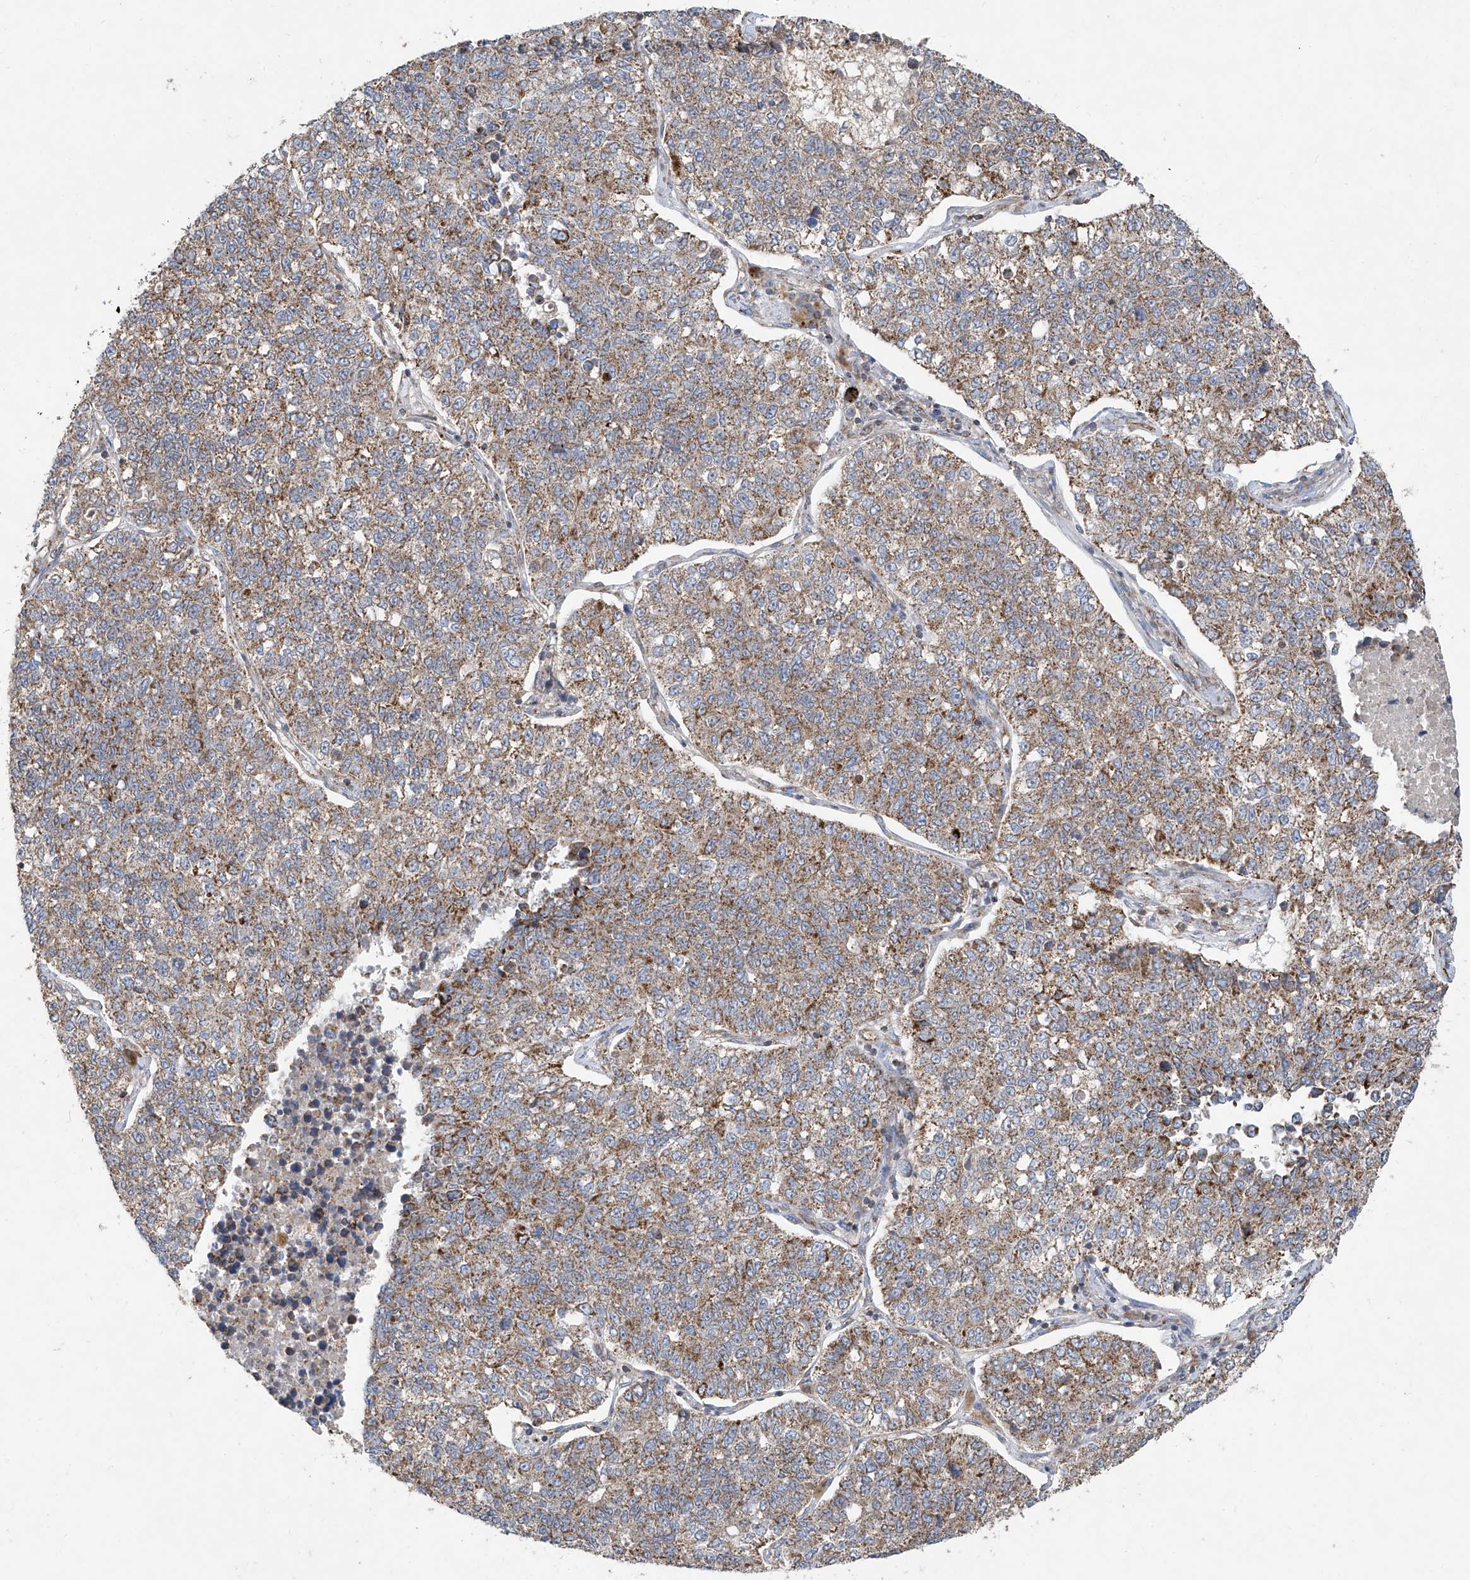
{"staining": {"intensity": "moderate", "quantity": ">75%", "location": "cytoplasmic/membranous"}, "tissue": "lung cancer", "cell_type": "Tumor cells", "image_type": "cancer", "snomed": [{"axis": "morphology", "description": "Adenocarcinoma, NOS"}, {"axis": "topography", "description": "Lung"}], "caption": "This is an image of immunohistochemistry staining of lung adenocarcinoma, which shows moderate expression in the cytoplasmic/membranous of tumor cells.", "gene": "UQCC1", "patient": {"sex": "male", "age": 49}}